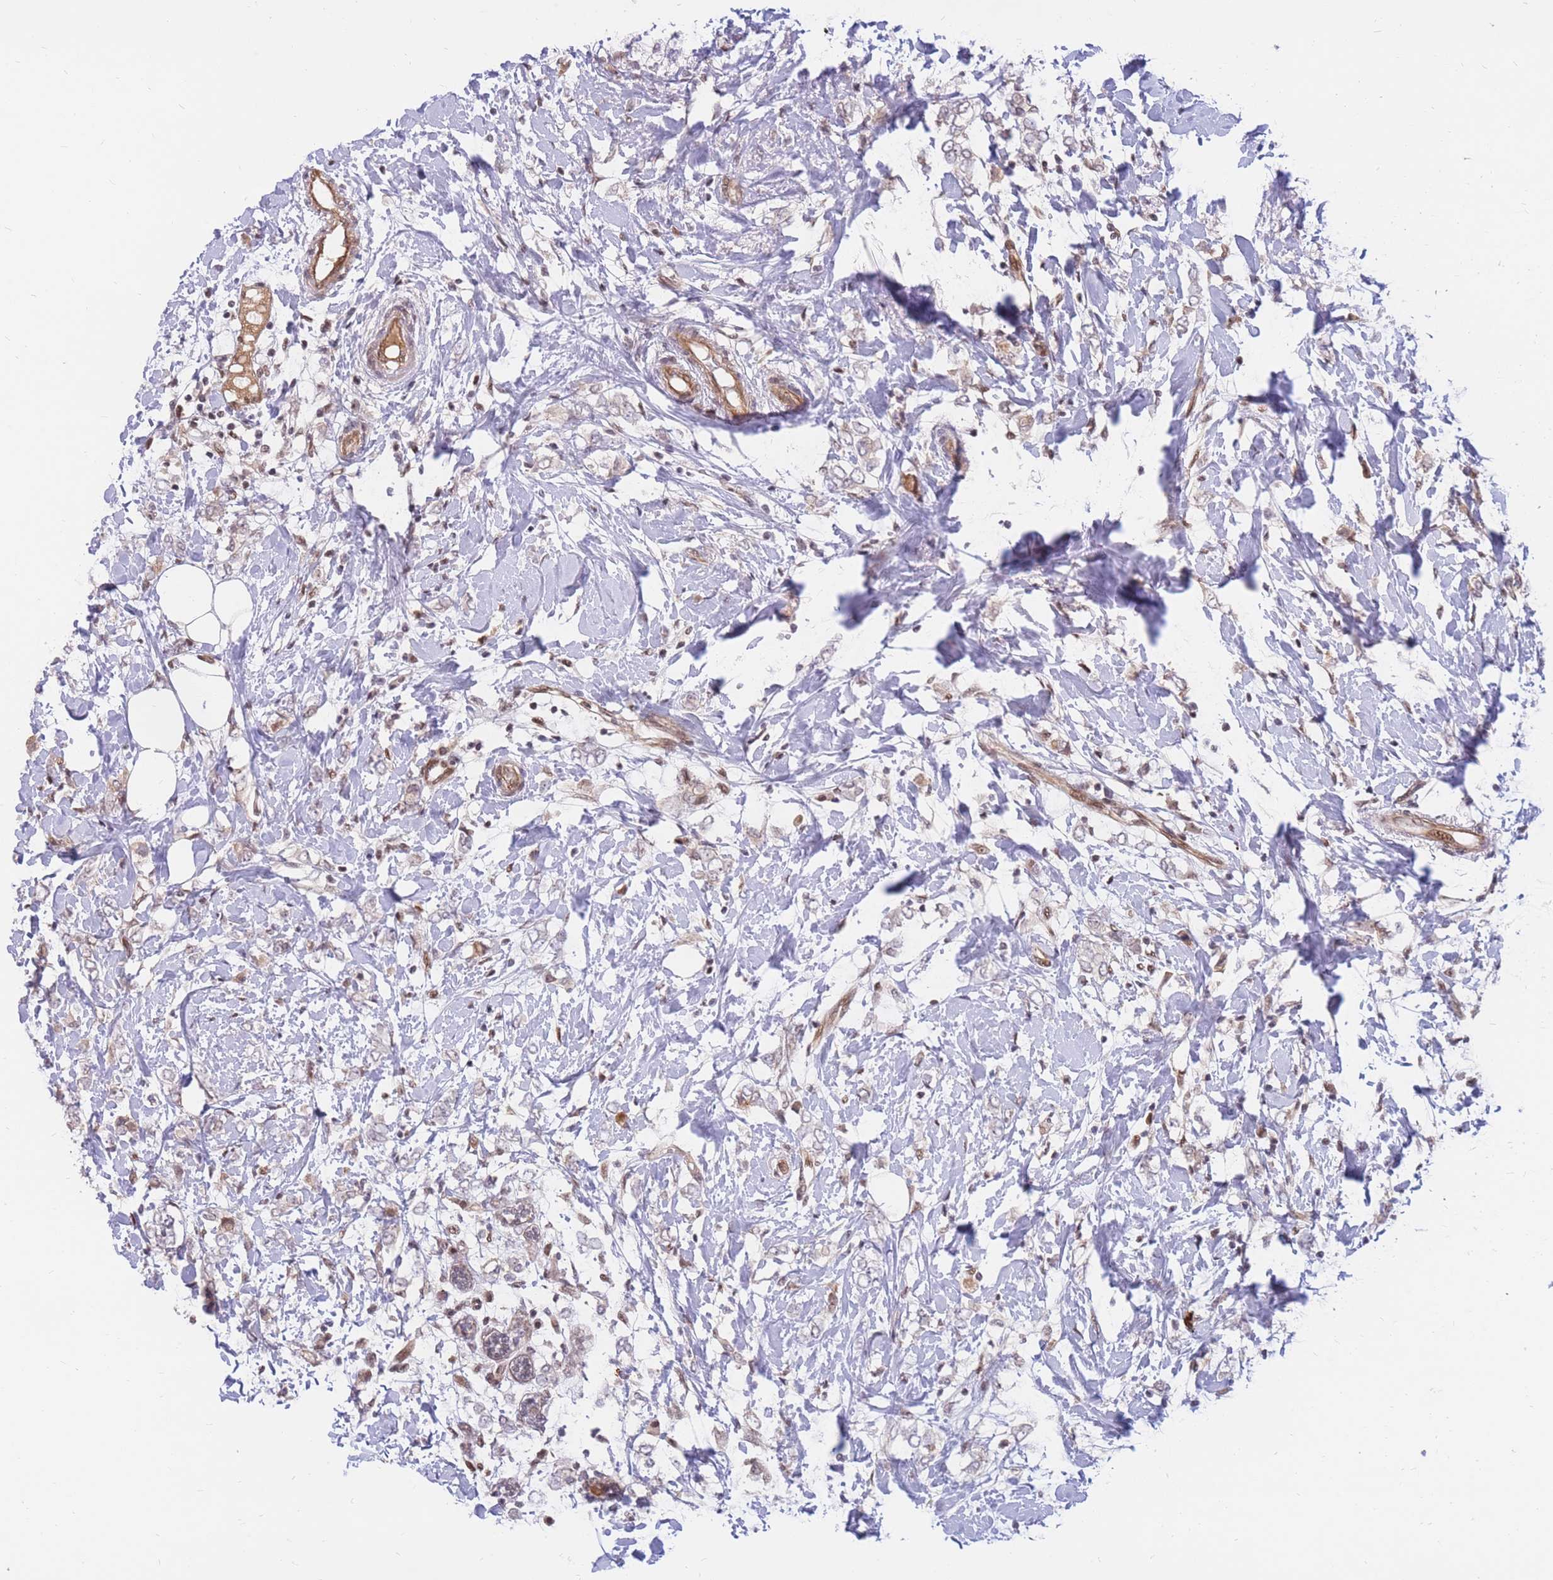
{"staining": {"intensity": "weak", "quantity": "<25%", "location": "nuclear"}, "tissue": "breast cancer", "cell_type": "Tumor cells", "image_type": "cancer", "snomed": [{"axis": "morphology", "description": "Normal tissue, NOS"}, {"axis": "morphology", "description": "Lobular carcinoma"}, {"axis": "topography", "description": "Breast"}], "caption": "Human lobular carcinoma (breast) stained for a protein using immunohistochemistry (IHC) demonstrates no expression in tumor cells.", "gene": "ERICH6B", "patient": {"sex": "female", "age": 47}}